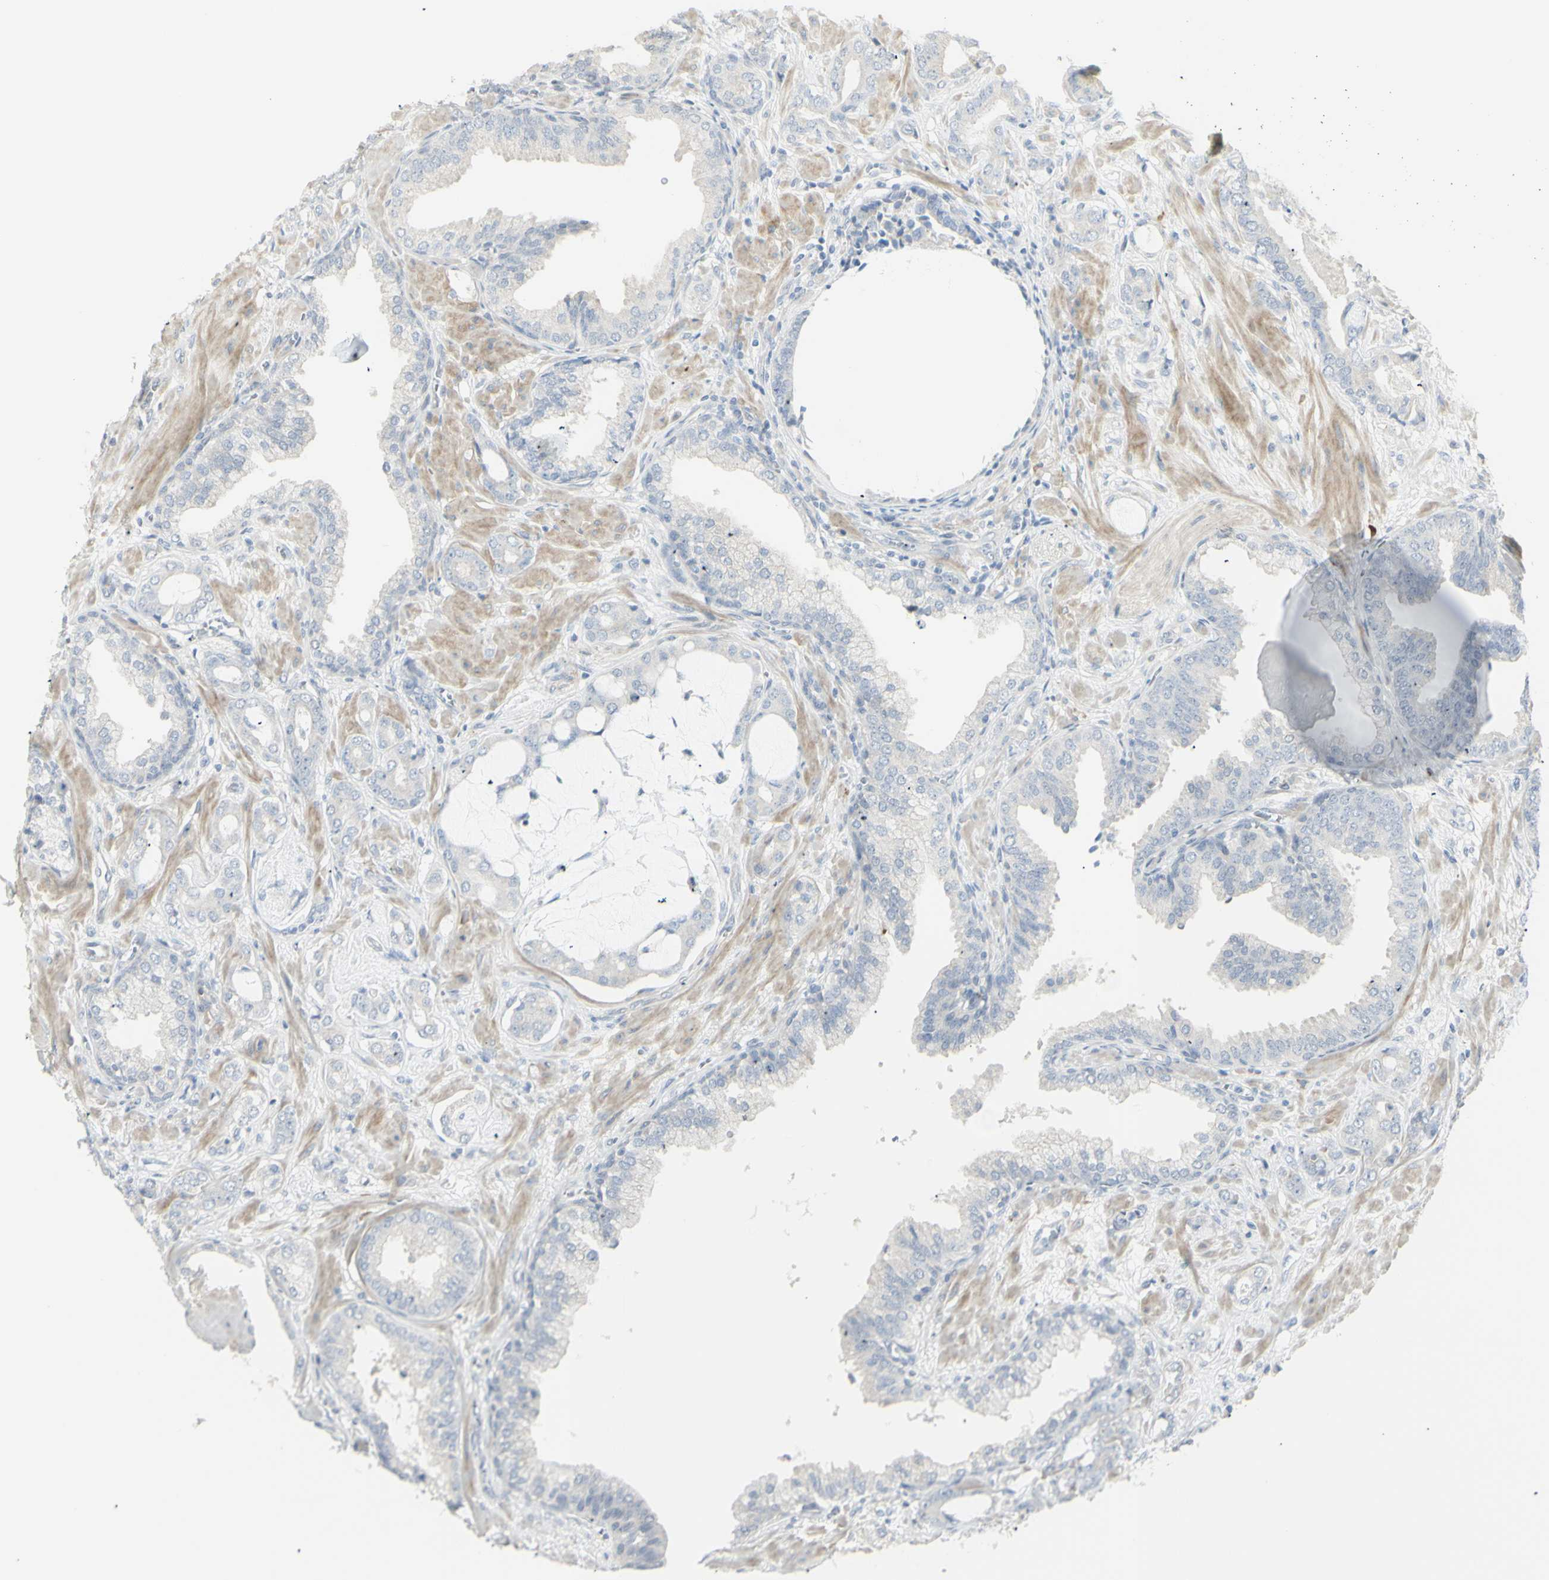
{"staining": {"intensity": "negative", "quantity": "none", "location": "none"}, "tissue": "prostate cancer", "cell_type": "Tumor cells", "image_type": "cancer", "snomed": [{"axis": "morphology", "description": "Adenocarcinoma, Low grade"}, {"axis": "topography", "description": "Prostate"}], "caption": "This is an immunohistochemistry (IHC) image of prostate cancer. There is no staining in tumor cells.", "gene": "NDST4", "patient": {"sex": "male", "age": 53}}